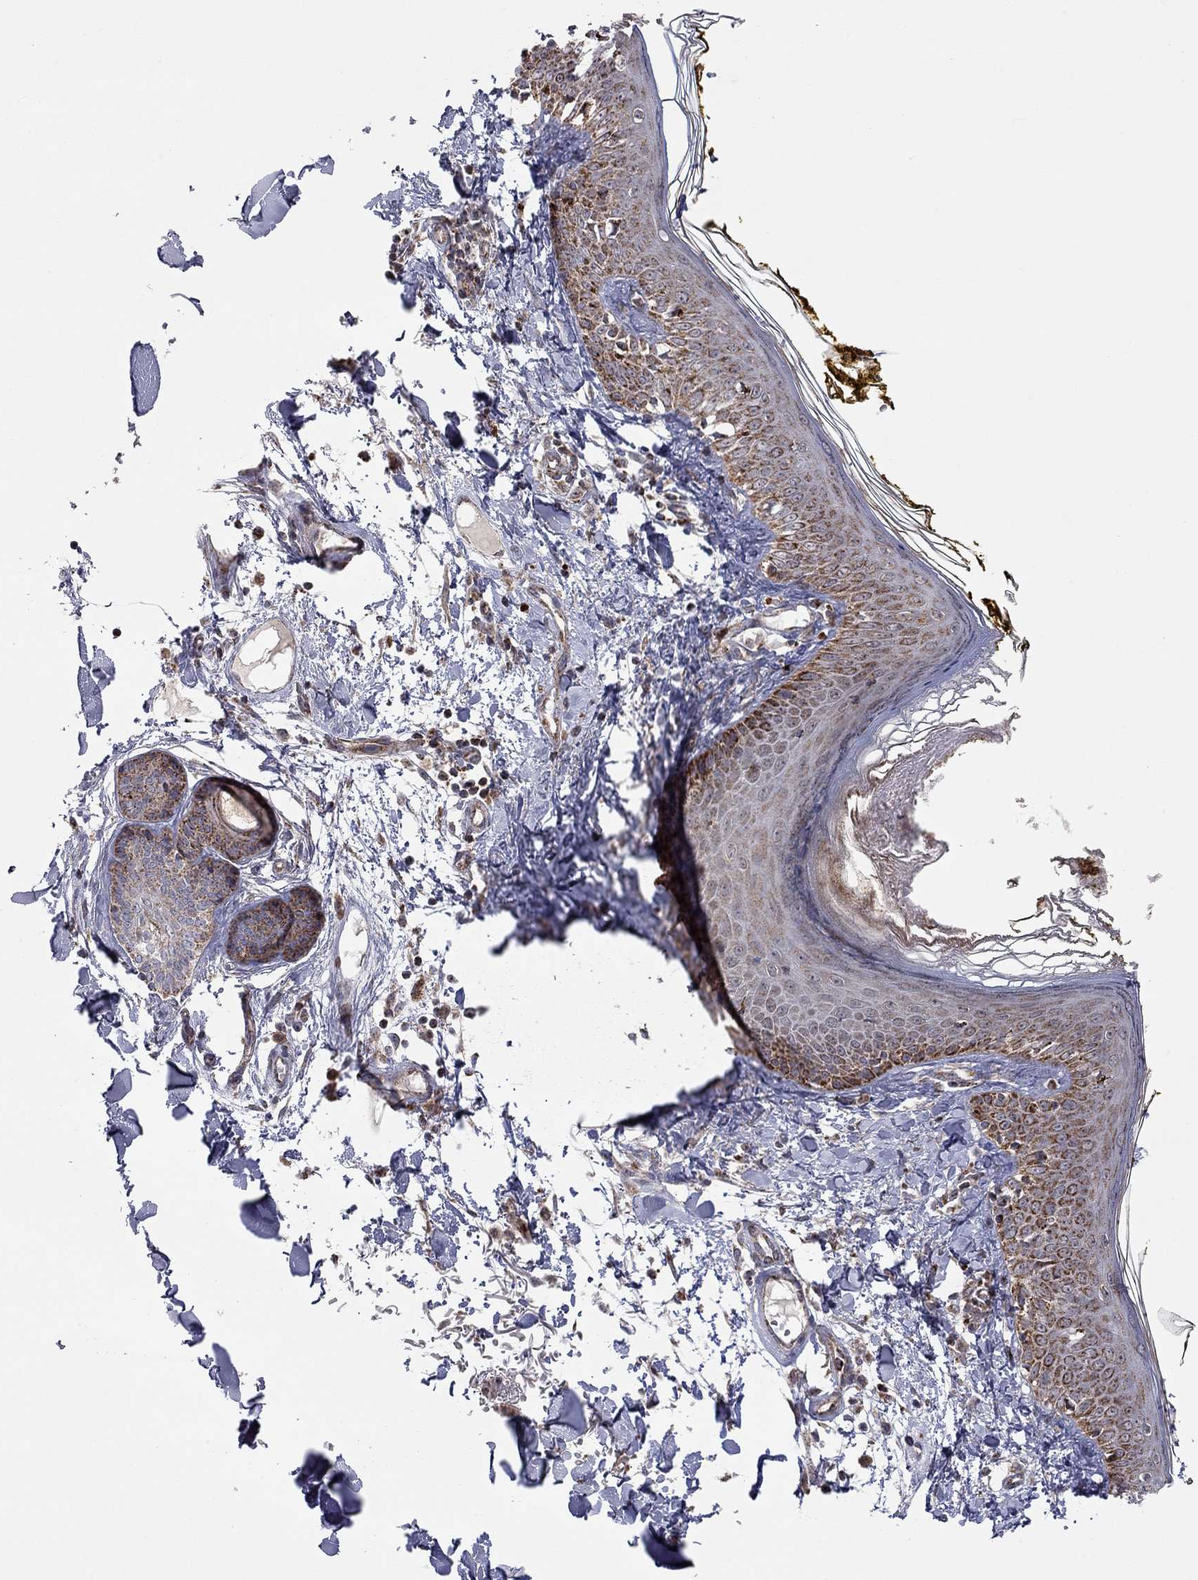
{"staining": {"intensity": "negative", "quantity": "none", "location": "none"}, "tissue": "skin", "cell_type": "Fibroblasts", "image_type": "normal", "snomed": [{"axis": "morphology", "description": "Normal tissue, NOS"}, {"axis": "topography", "description": "Skin"}], "caption": "Immunohistochemical staining of normal human skin shows no significant staining in fibroblasts.", "gene": "IDS", "patient": {"sex": "male", "age": 76}}